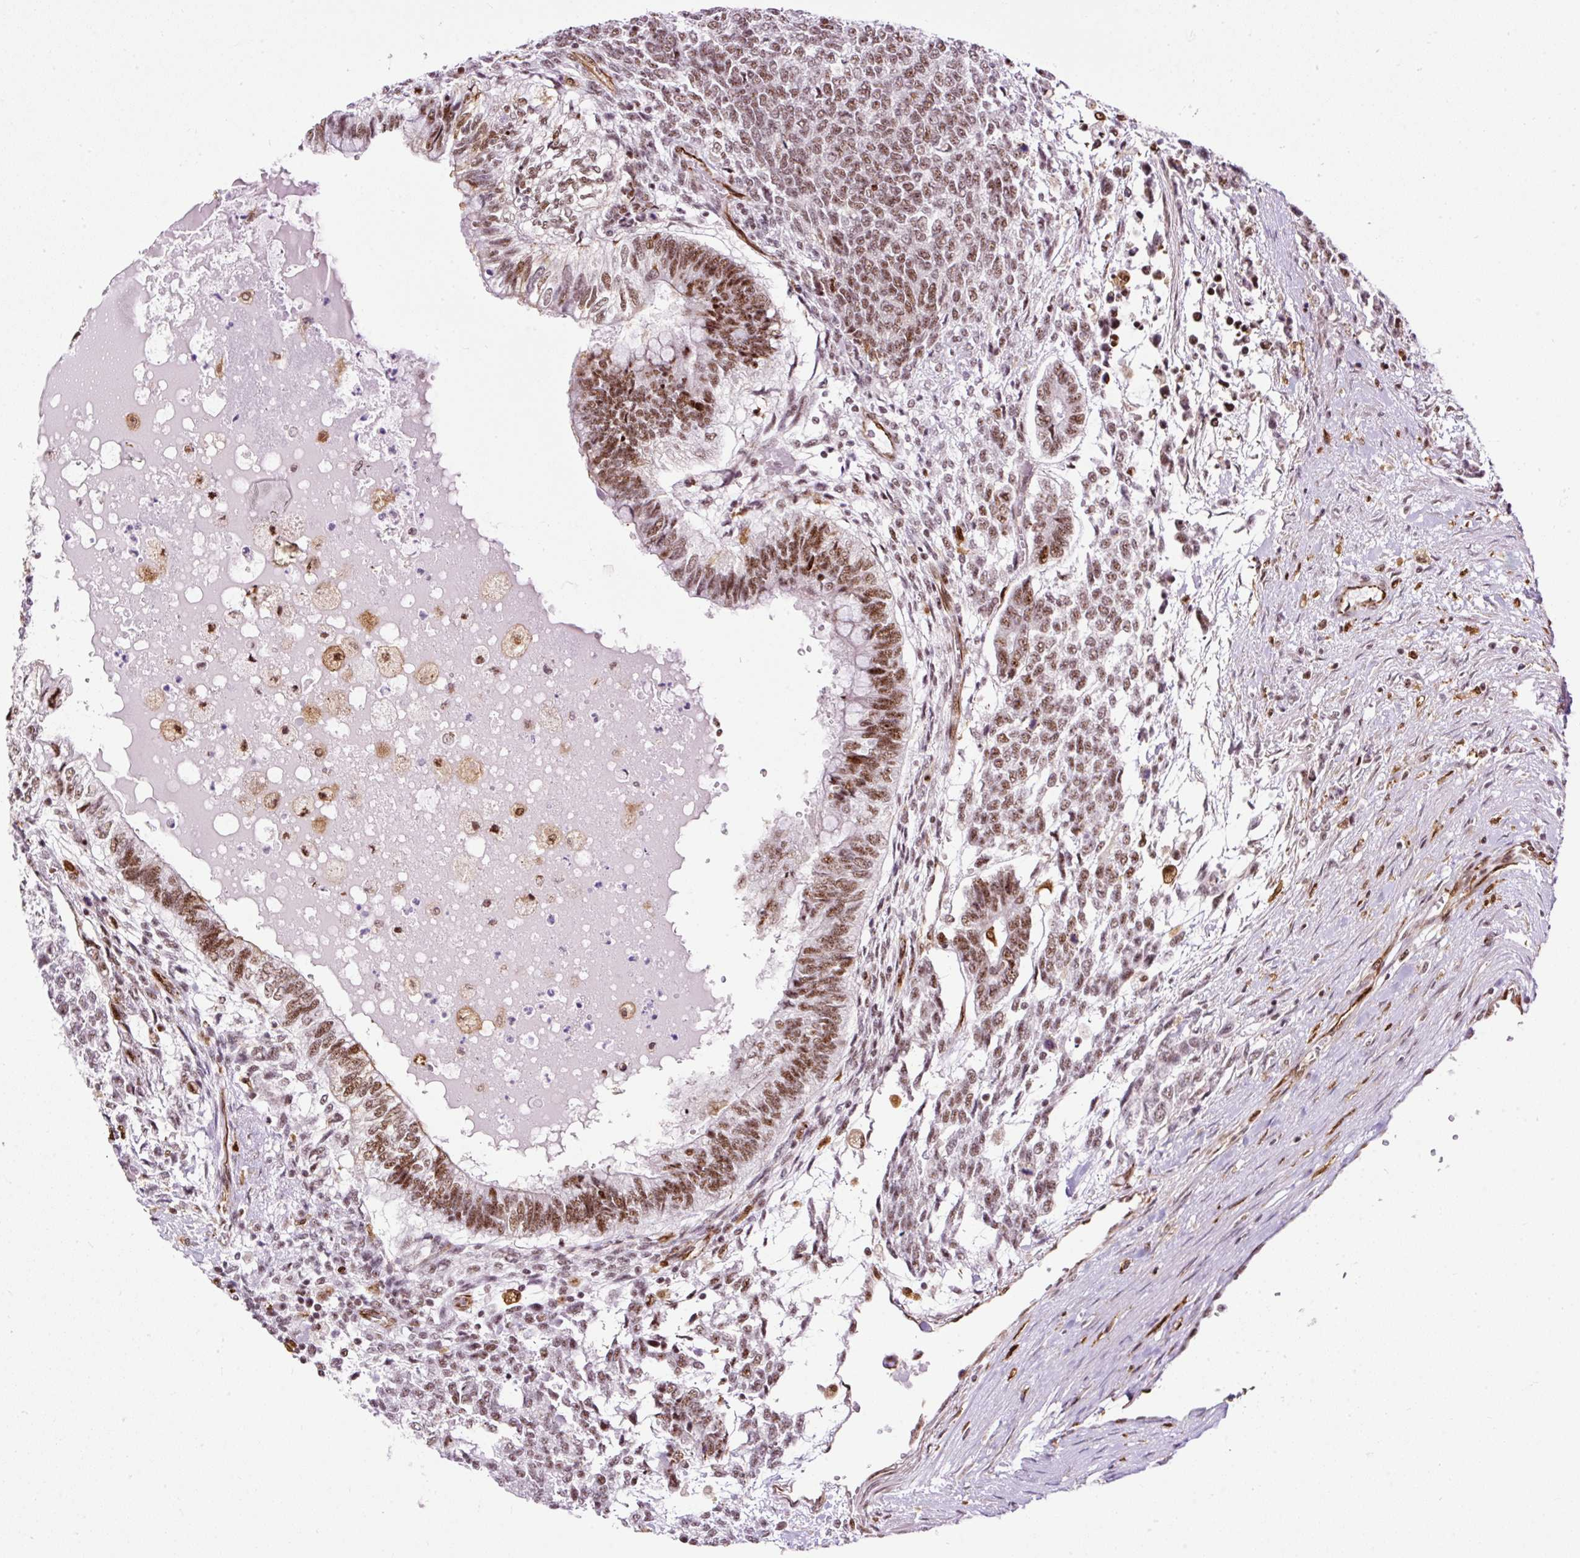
{"staining": {"intensity": "moderate", "quantity": ">75%", "location": "nuclear"}, "tissue": "testis cancer", "cell_type": "Tumor cells", "image_type": "cancer", "snomed": [{"axis": "morphology", "description": "Carcinoma, Embryonal, NOS"}, {"axis": "topography", "description": "Testis"}], "caption": "Immunohistochemistry image of testis embryonal carcinoma stained for a protein (brown), which displays medium levels of moderate nuclear staining in about >75% of tumor cells.", "gene": "LUC7L2", "patient": {"sex": "male", "age": 23}}